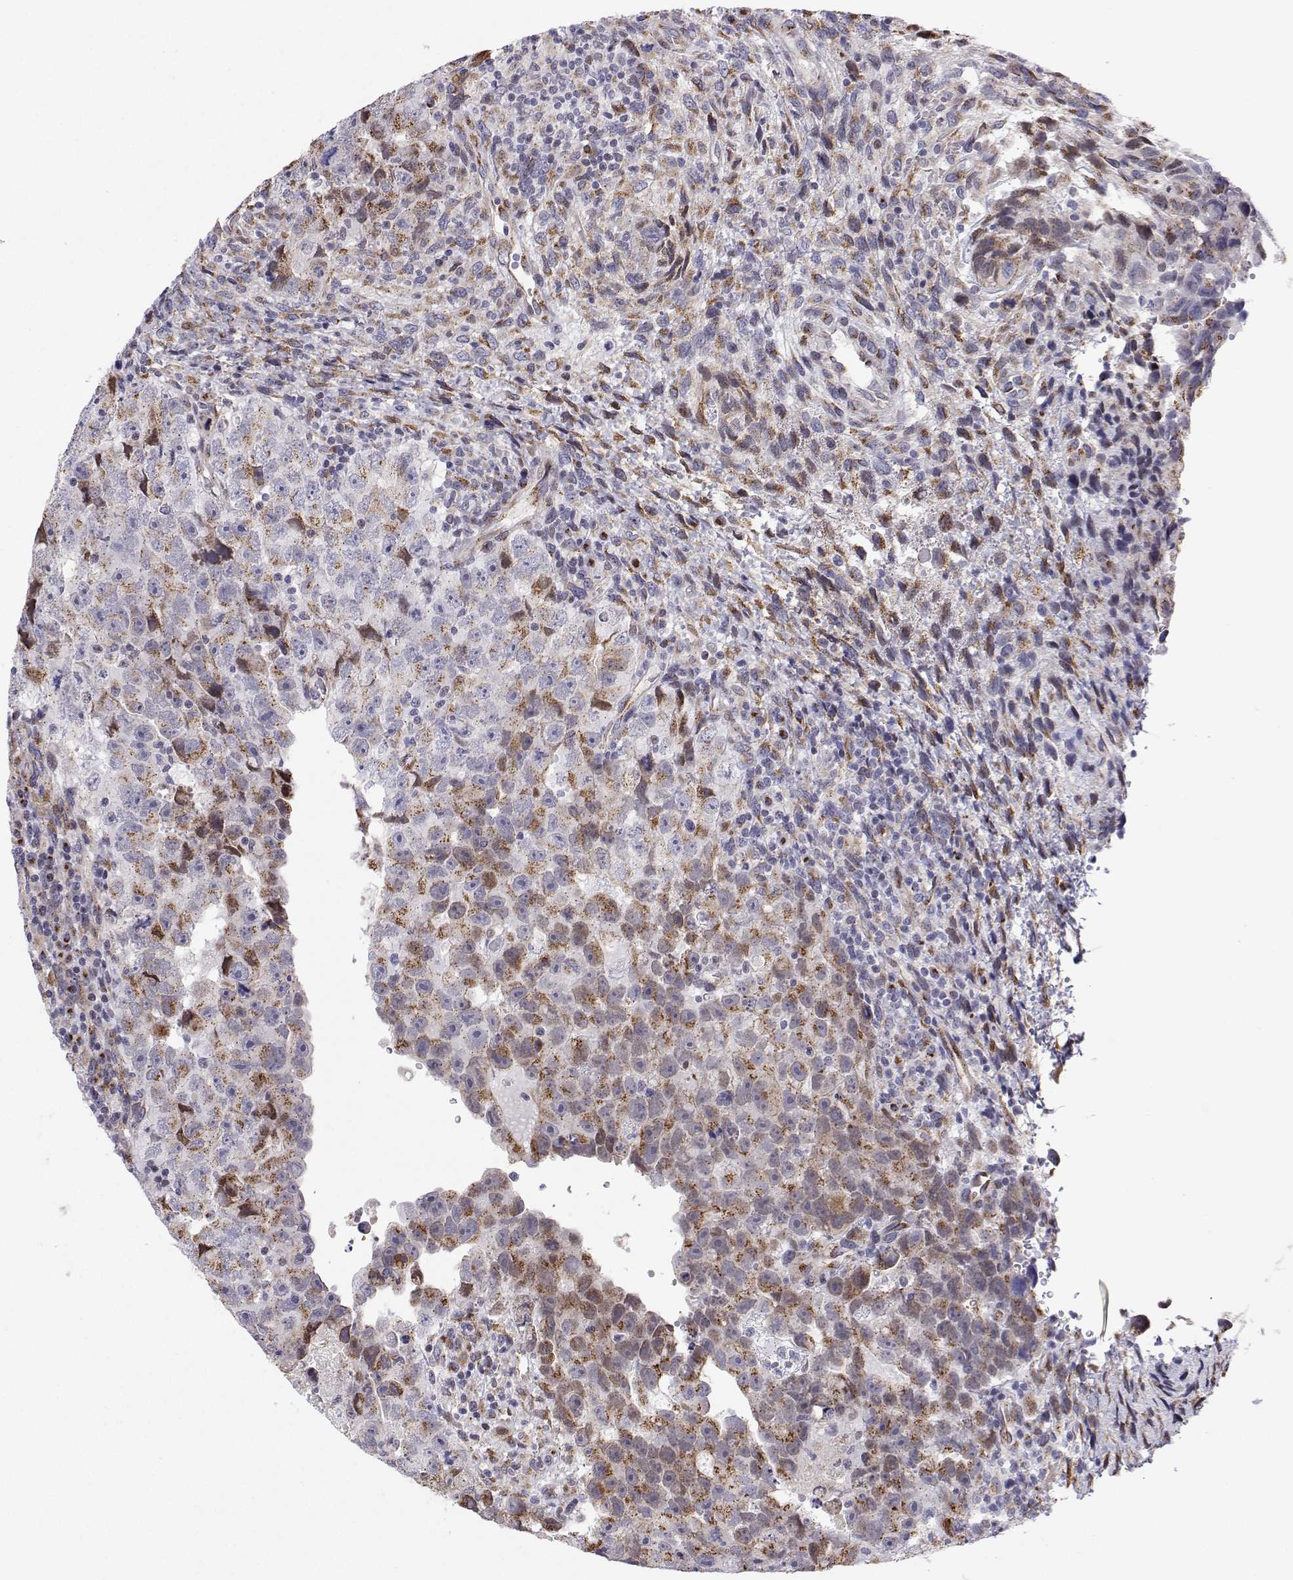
{"staining": {"intensity": "moderate", "quantity": "25%-75%", "location": "cytoplasmic/membranous"}, "tissue": "testis cancer", "cell_type": "Tumor cells", "image_type": "cancer", "snomed": [{"axis": "morphology", "description": "Carcinoma, Embryonal, NOS"}, {"axis": "topography", "description": "Testis"}], "caption": "Protein analysis of embryonal carcinoma (testis) tissue exhibits moderate cytoplasmic/membranous expression in approximately 25%-75% of tumor cells.", "gene": "STARD13", "patient": {"sex": "male", "age": 24}}